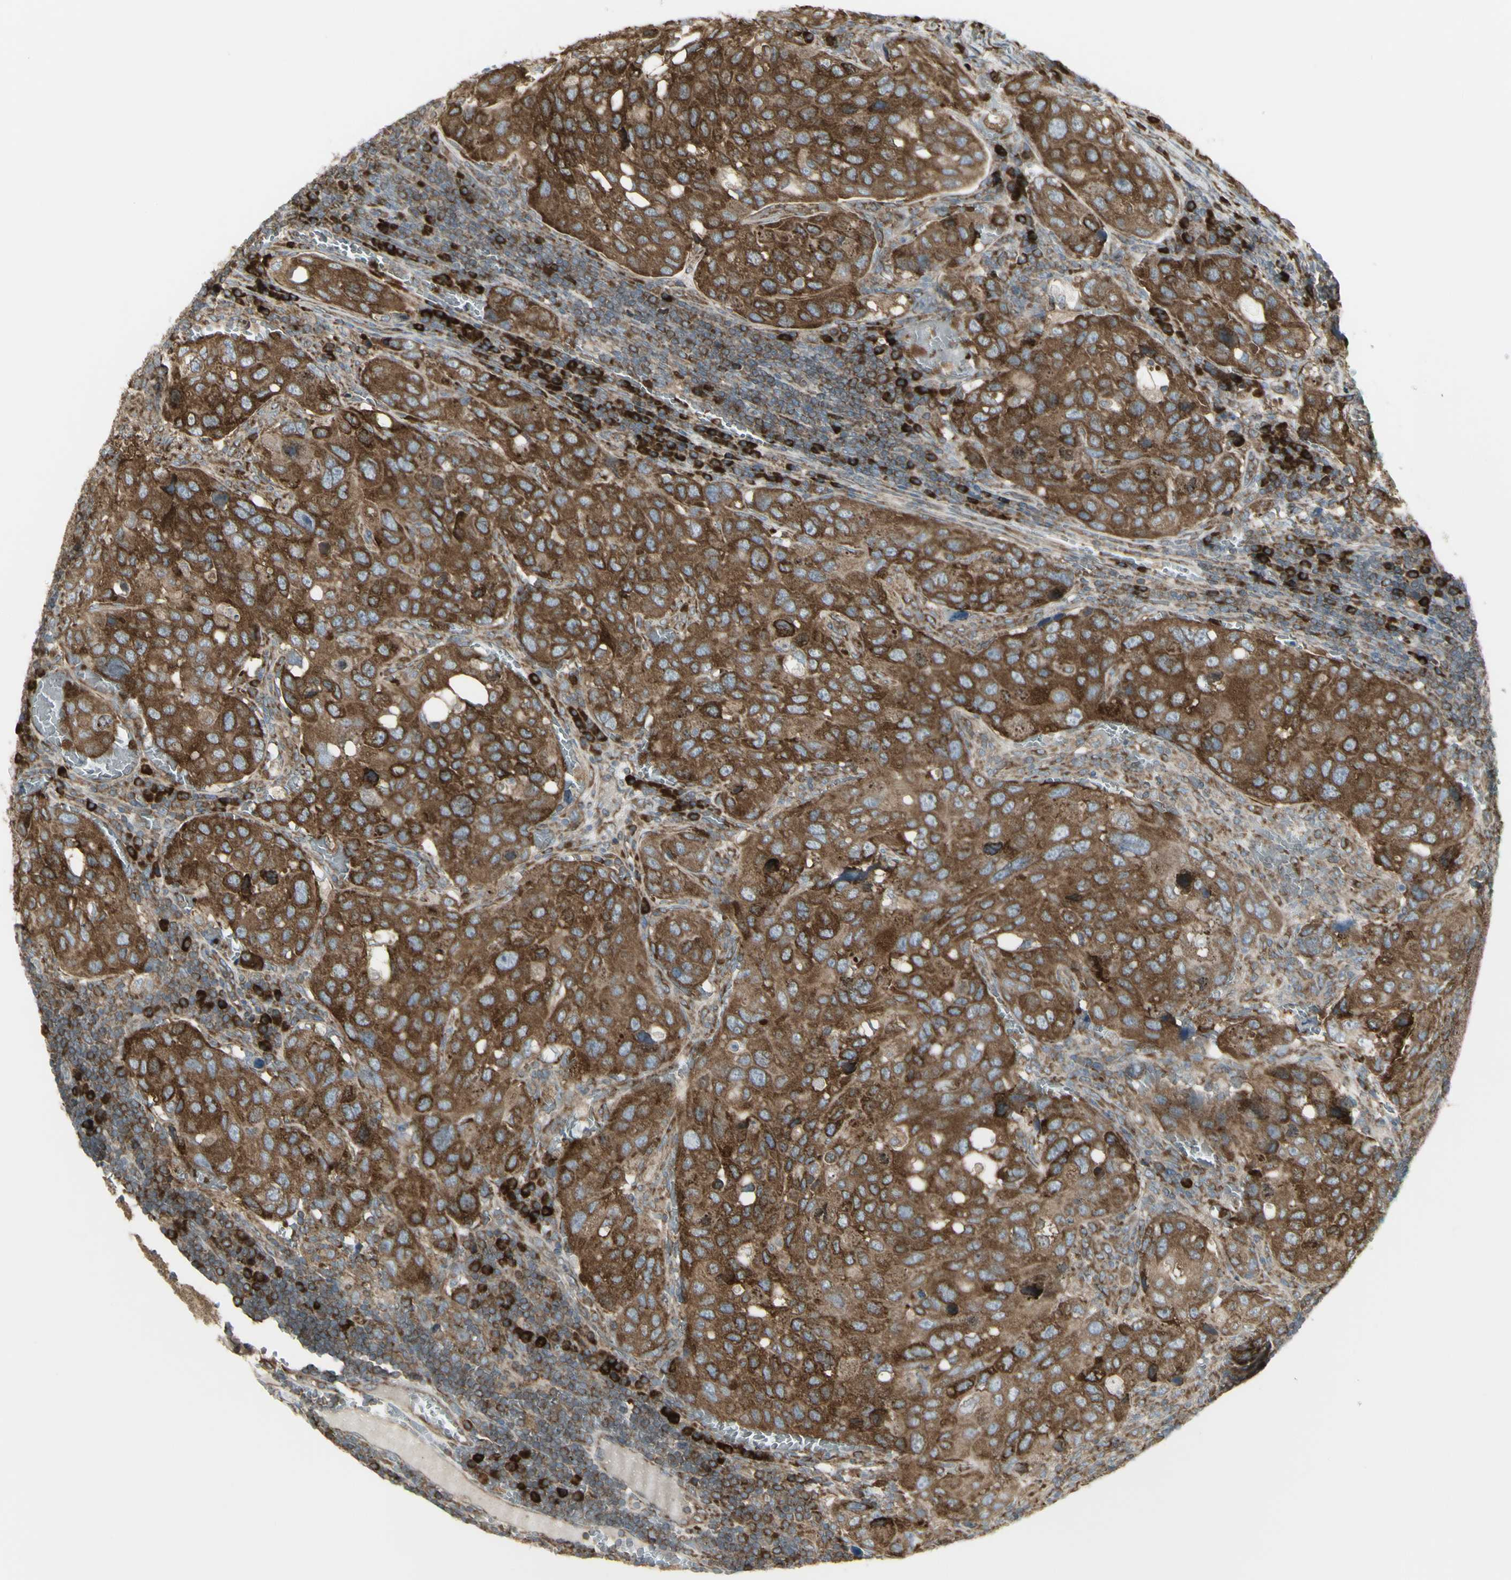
{"staining": {"intensity": "strong", "quantity": ">75%", "location": "cytoplasmic/membranous"}, "tissue": "urothelial cancer", "cell_type": "Tumor cells", "image_type": "cancer", "snomed": [{"axis": "morphology", "description": "Urothelial carcinoma, High grade"}, {"axis": "topography", "description": "Lymph node"}, {"axis": "topography", "description": "Urinary bladder"}], "caption": "A high amount of strong cytoplasmic/membranous expression is seen in about >75% of tumor cells in urothelial cancer tissue. The staining is performed using DAB (3,3'-diaminobenzidine) brown chromogen to label protein expression. The nuclei are counter-stained blue using hematoxylin.", "gene": "FKBP3", "patient": {"sex": "male", "age": 51}}